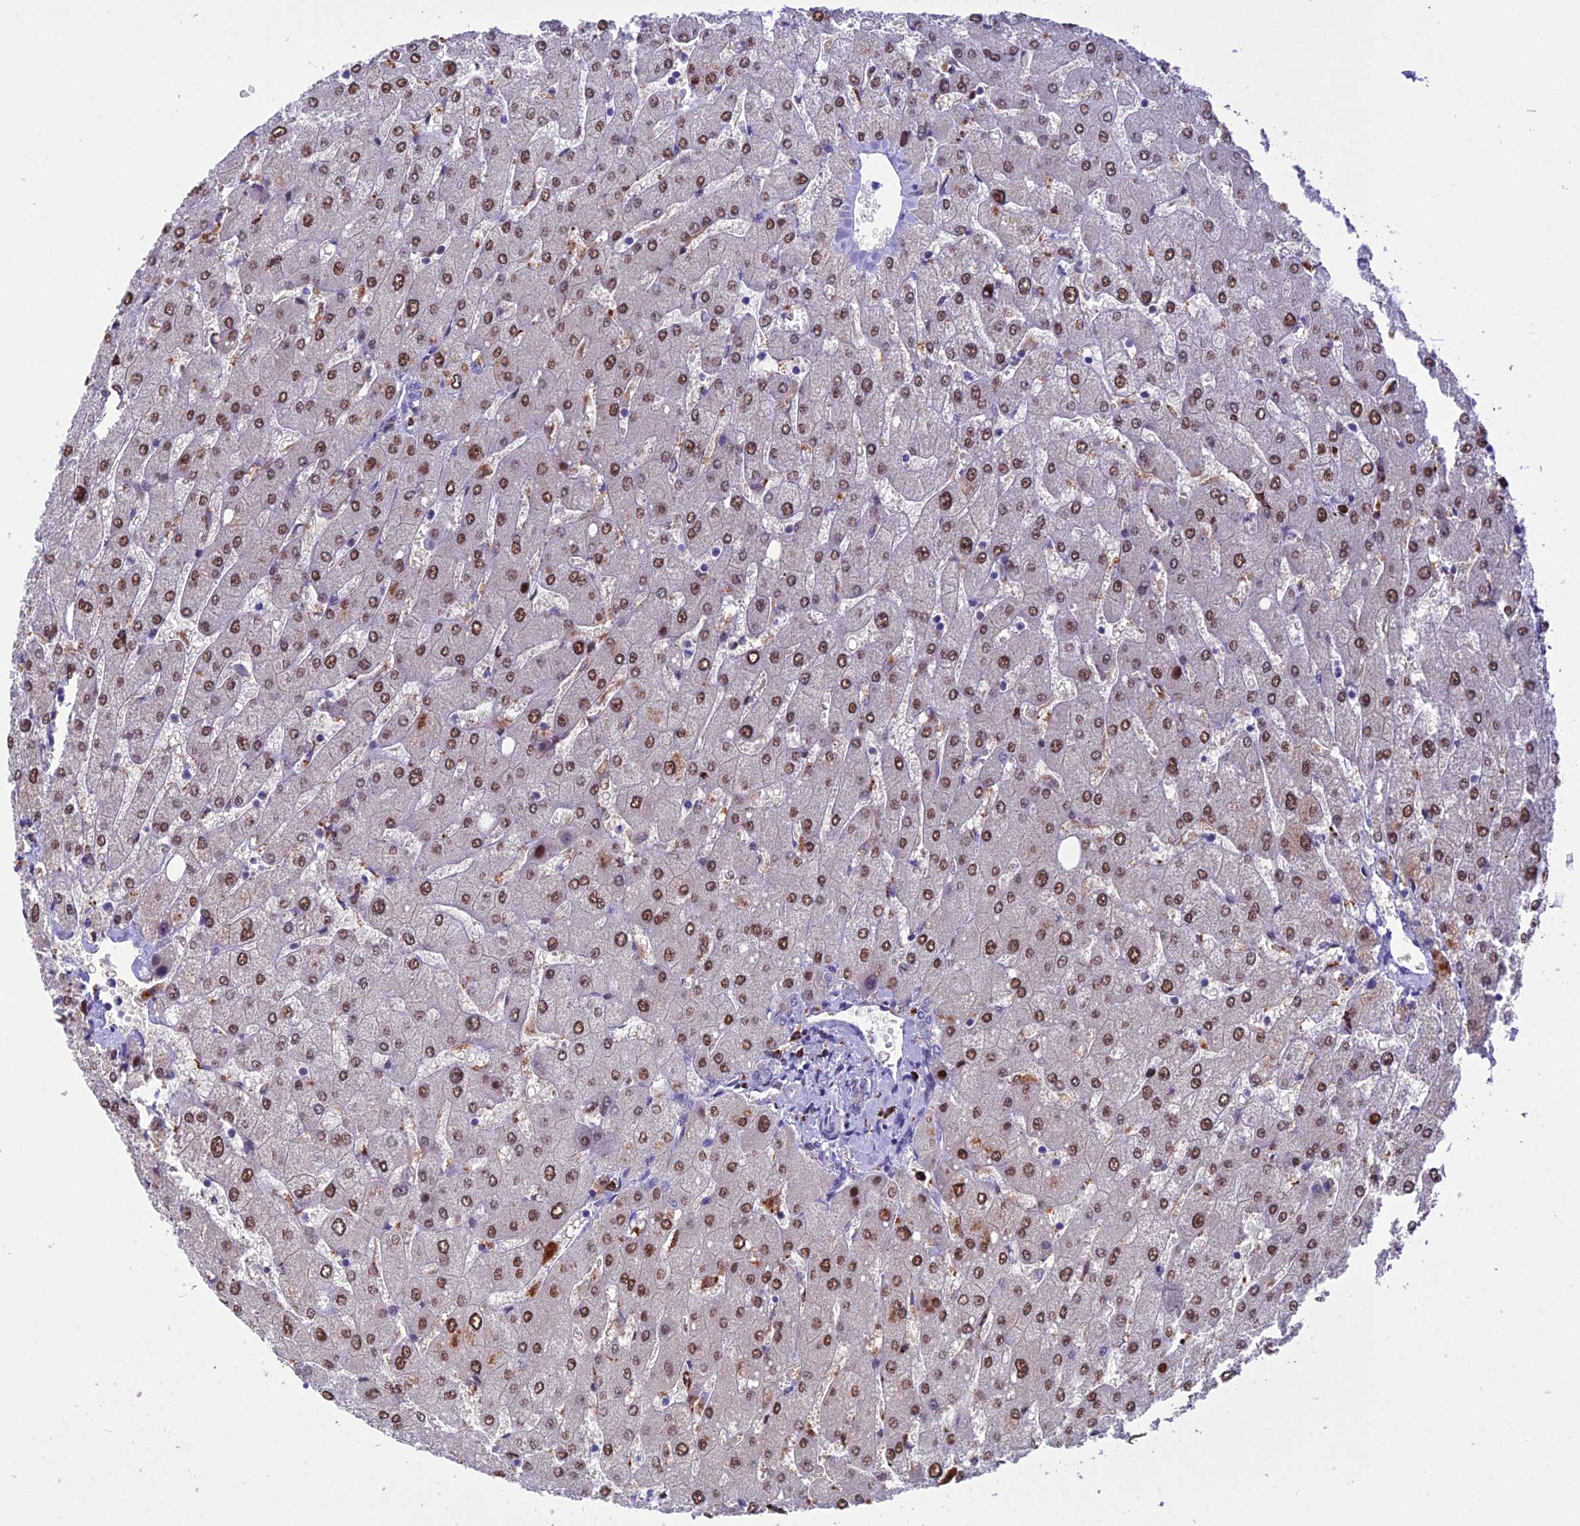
{"staining": {"intensity": "negative", "quantity": "none", "location": "none"}, "tissue": "liver", "cell_type": "Cholangiocytes", "image_type": "normal", "snomed": [{"axis": "morphology", "description": "Normal tissue, NOS"}, {"axis": "topography", "description": "Liver"}], "caption": "IHC of normal liver exhibits no positivity in cholangiocytes. (DAB IHC visualized using brightfield microscopy, high magnification).", "gene": "HIC1", "patient": {"sex": "male", "age": 55}}